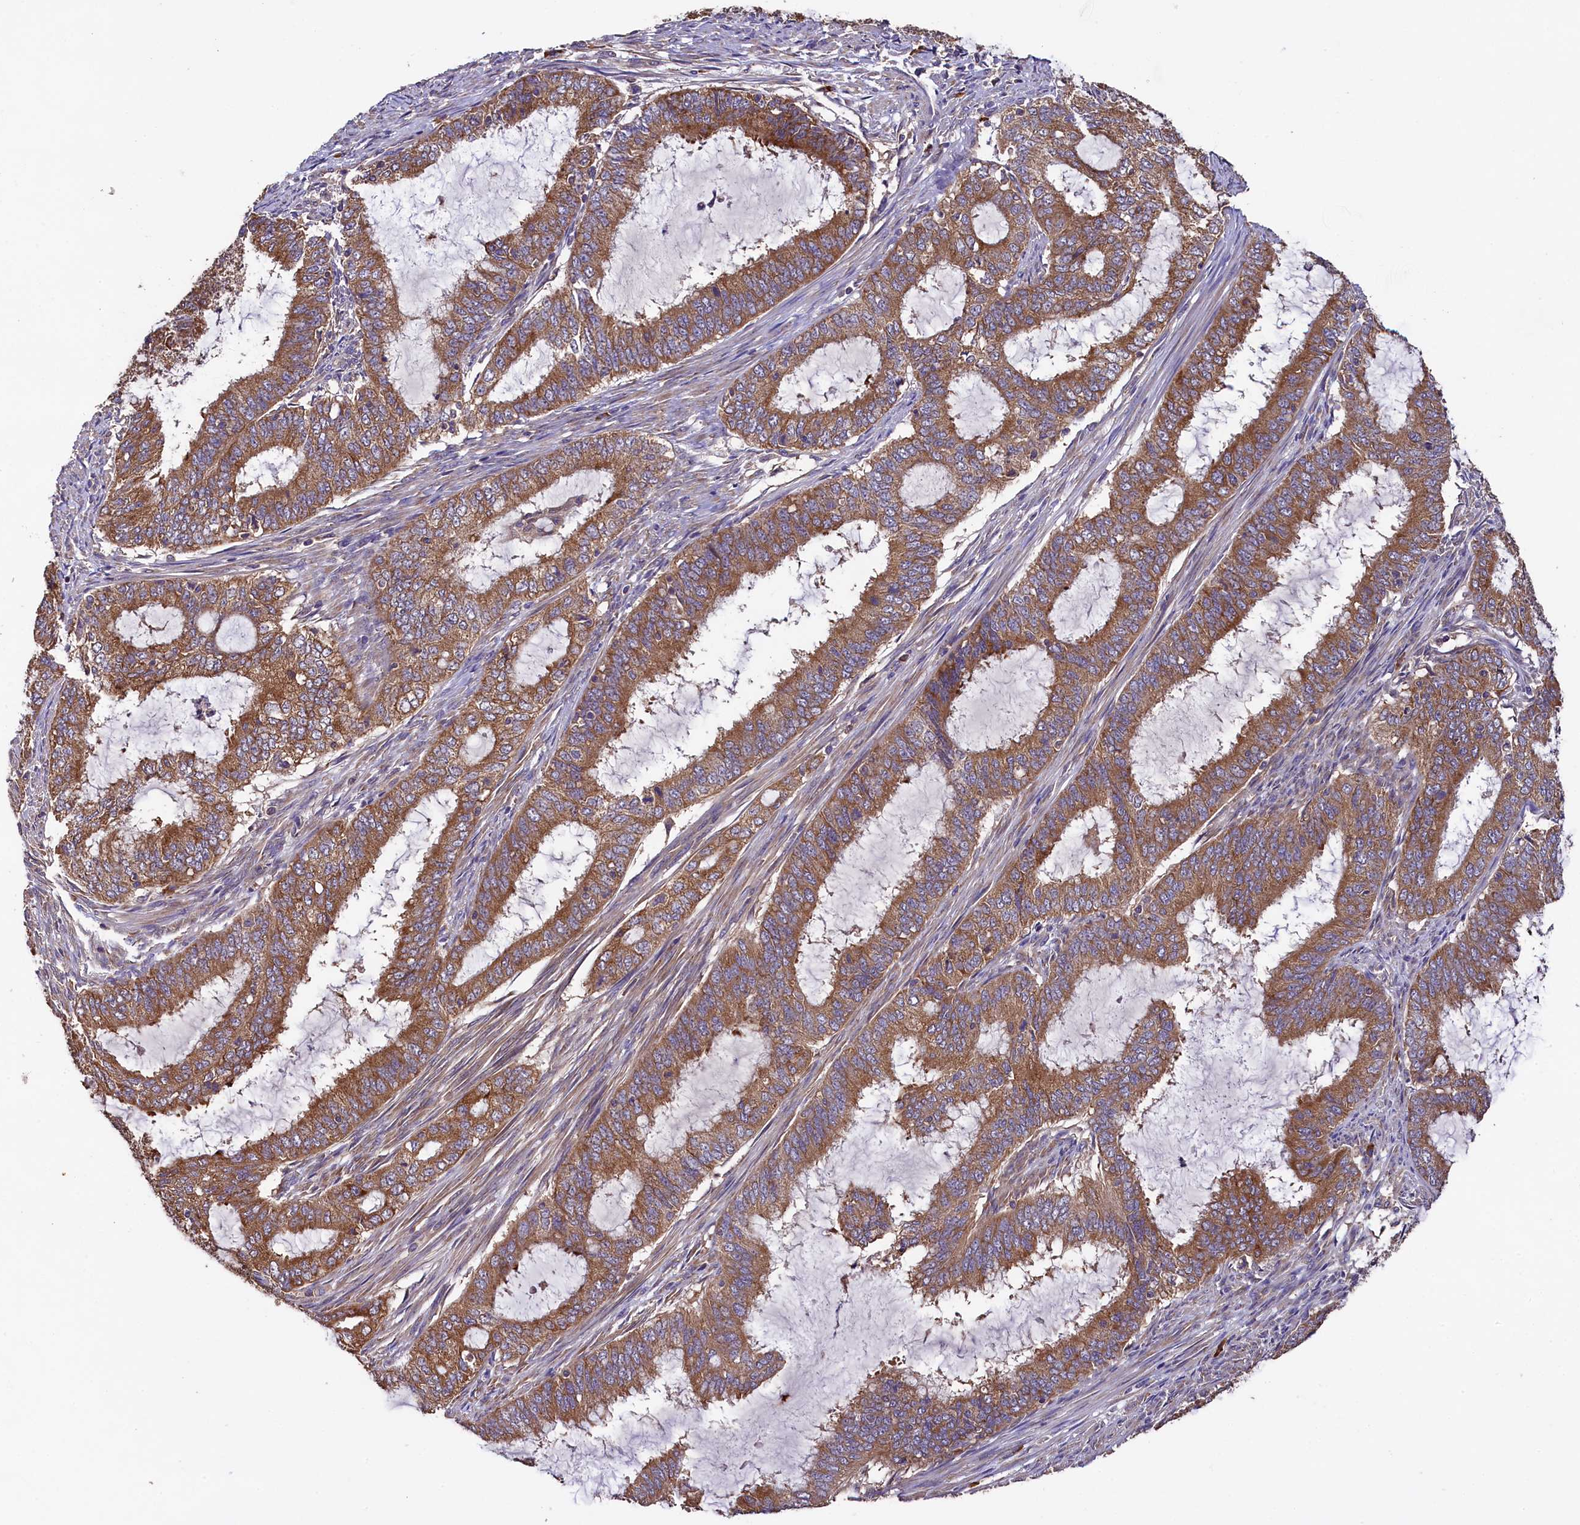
{"staining": {"intensity": "moderate", "quantity": ">75%", "location": "cytoplasmic/membranous"}, "tissue": "endometrial cancer", "cell_type": "Tumor cells", "image_type": "cancer", "snomed": [{"axis": "morphology", "description": "Adenocarcinoma, NOS"}, {"axis": "topography", "description": "Endometrium"}], "caption": "IHC (DAB) staining of human endometrial adenocarcinoma shows moderate cytoplasmic/membranous protein staining in about >75% of tumor cells.", "gene": "ENKD1", "patient": {"sex": "female", "age": 51}}